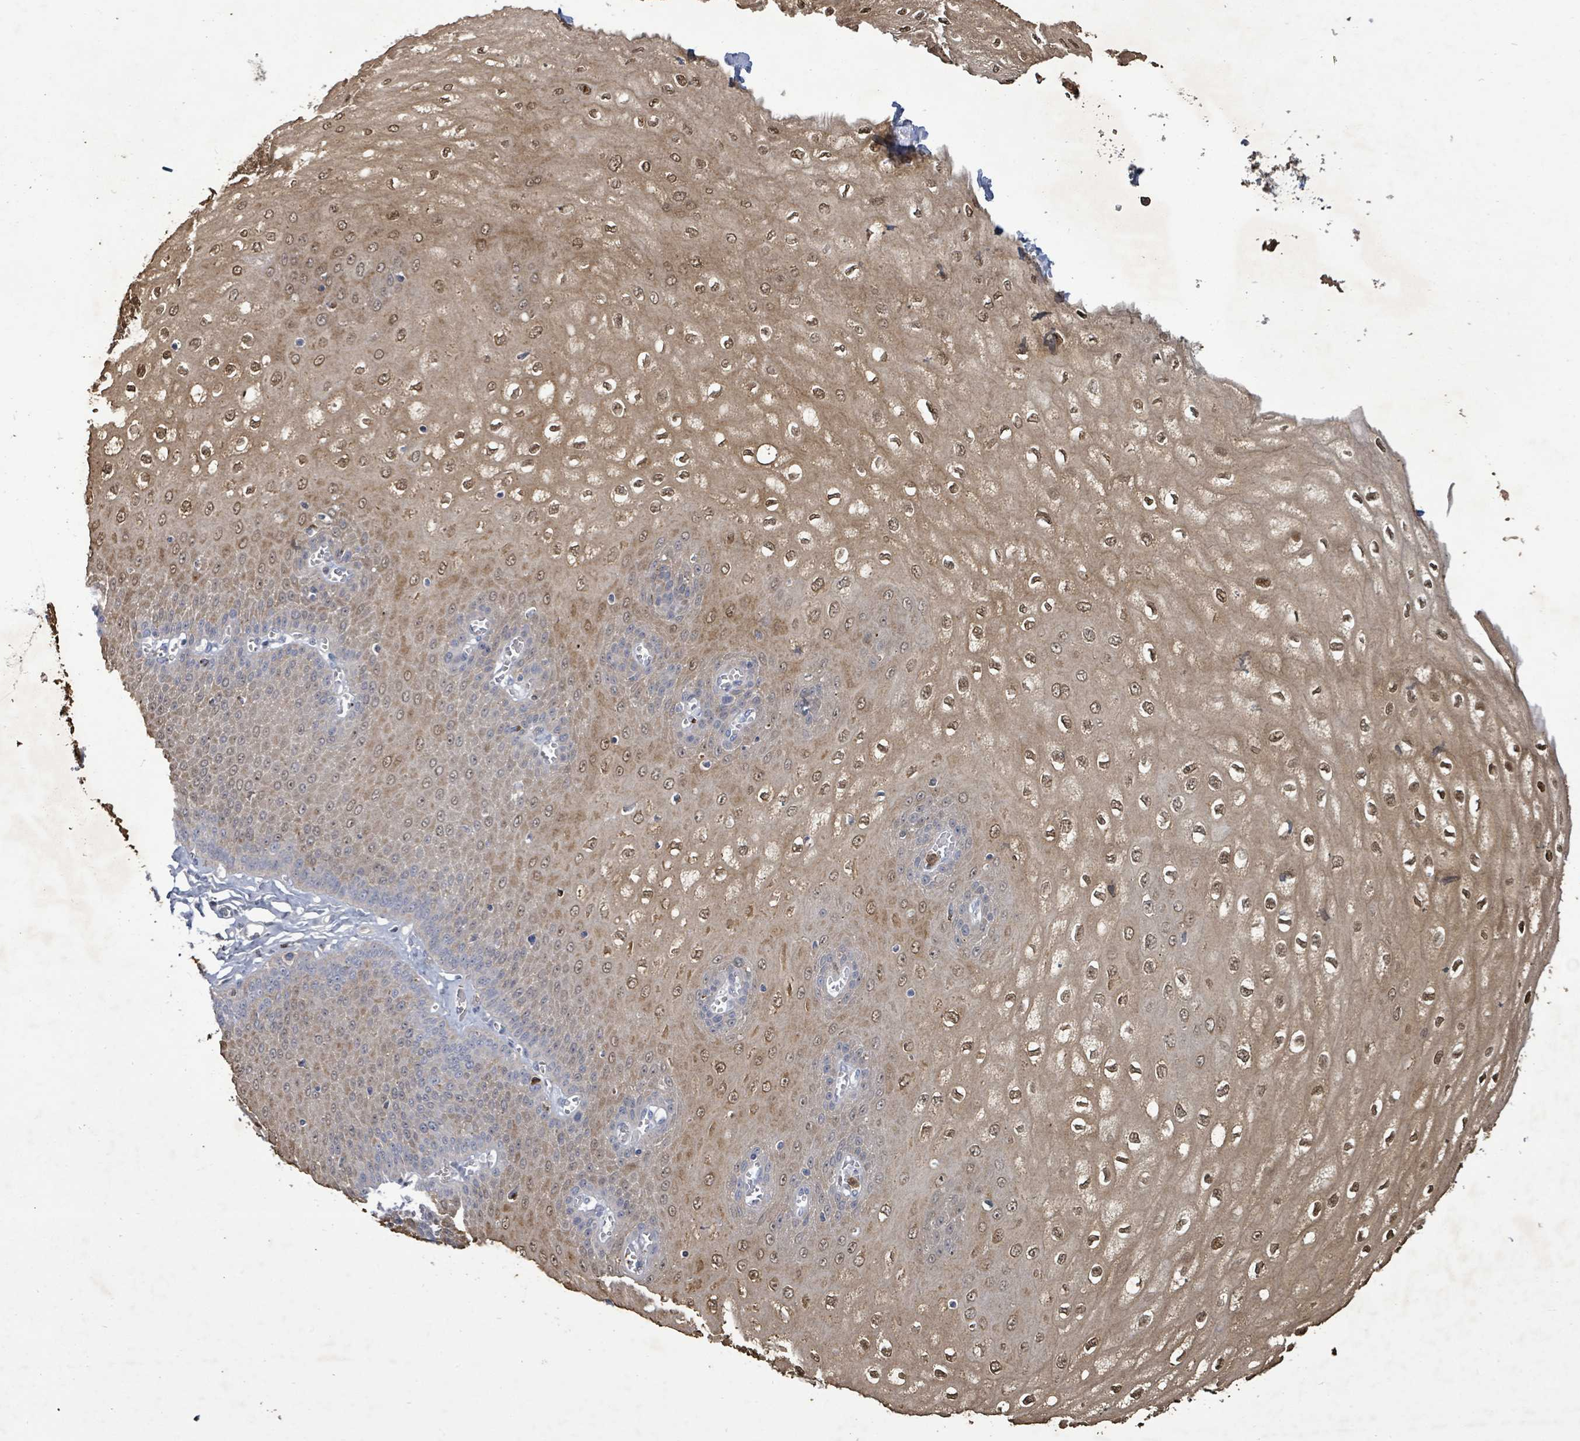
{"staining": {"intensity": "strong", "quantity": "<25%", "location": "cytoplasmic/membranous,nuclear"}, "tissue": "esophagus", "cell_type": "Squamous epithelial cells", "image_type": "normal", "snomed": [{"axis": "morphology", "description": "Normal tissue, NOS"}, {"axis": "topography", "description": "Esophagus"}], "caption": "Approximately <25% of squamous epithelial cells in normal human esophagus show strong cytoplasmic/membranous,nuclear protein positivity as visualized by brown immunohistochemical staining.", "gene": "FAM210A", "patient": {"sex": "male", "age": 60}}